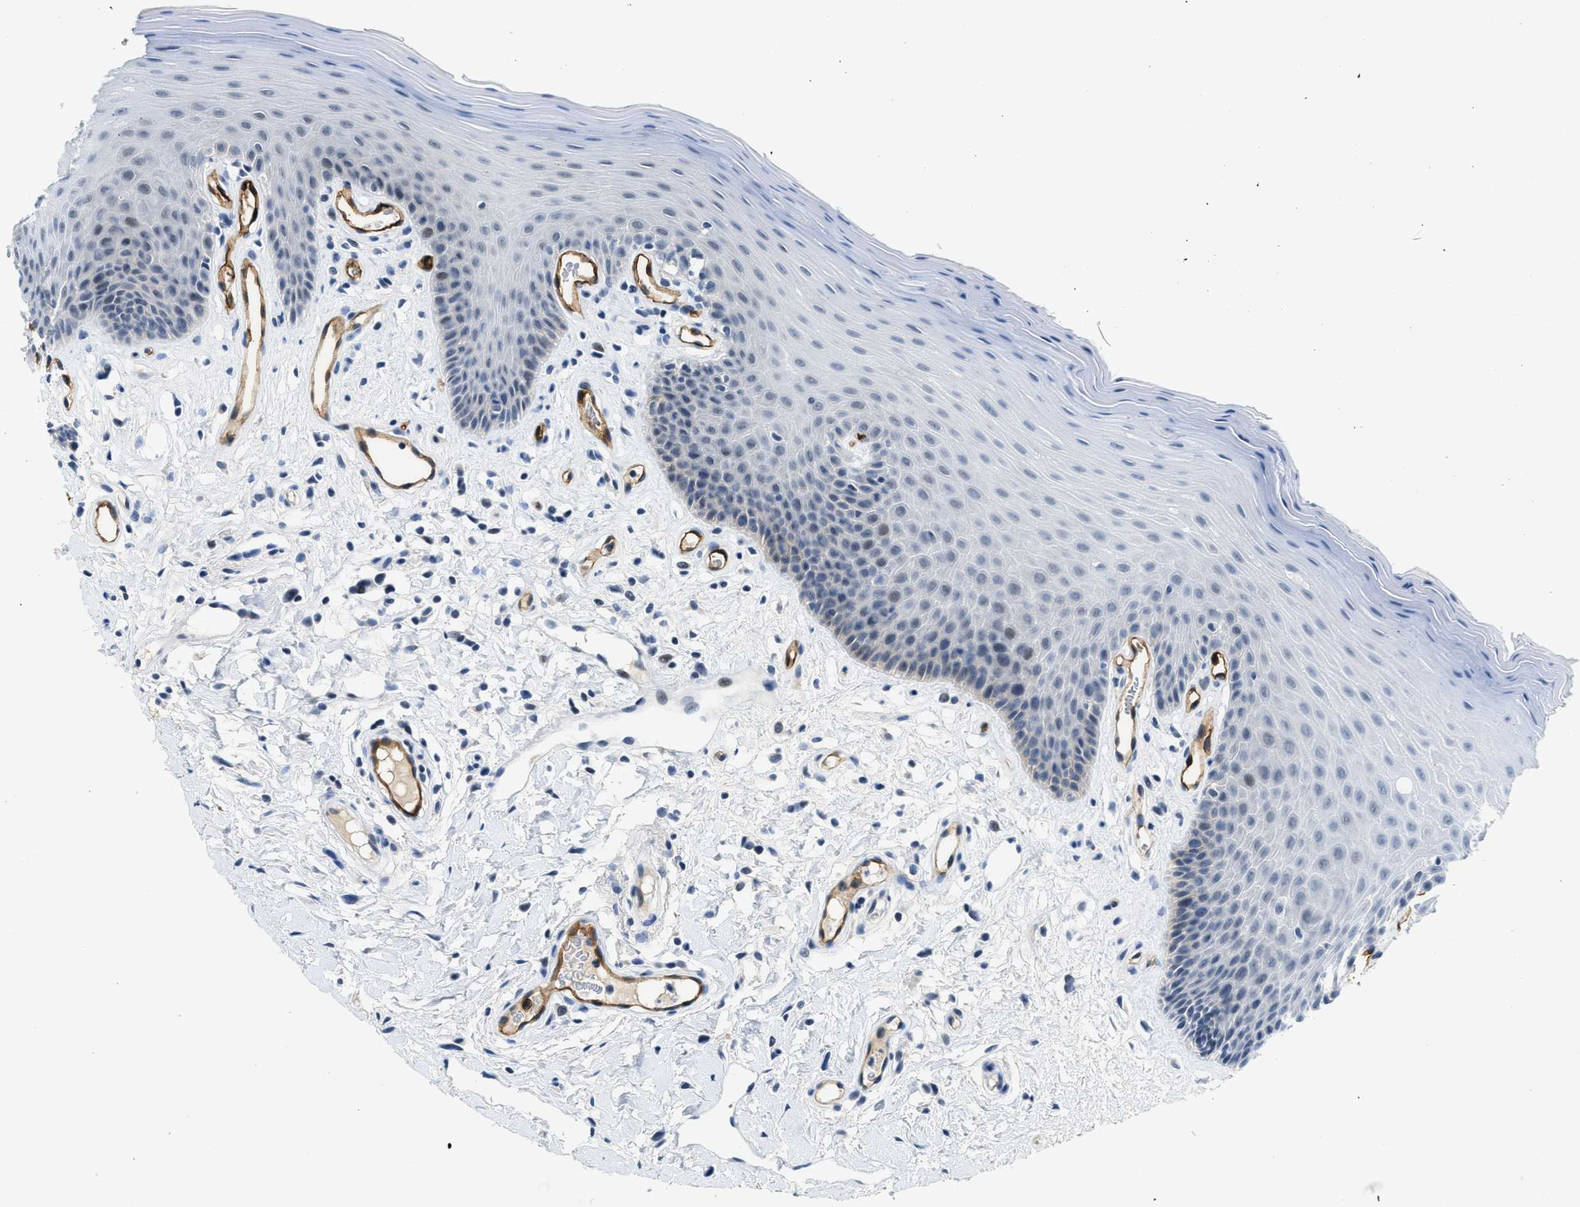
{"staining": {"intensity": "negative", "quantity": "none", "location": "none"}, "tissue": "oral mucosa", "cell_type": "Squamous epithelial cells", "image_type": "normal", "snomed": [{"axis": "morphology", "description": "Normal tissue, NOS"}, {"axis": "morphology", "description": "Squamous cell carcinoma, NOS"}, {"axis": "topography", "description": "Skeletal muscle"}, {"axis": "topography", "description": "Adipose tissue"}, {"axis": "topography", "description": "Vascular tissue"}, {"axis": "topography", "description": "Oral tissue"}, {"axis": "topography", "description": "Peripheral nerve tissue"}, {"axis": "topography", "description": "Head-Neck"}], "caption": "Immunohistochemistry (IHC) micrograph of unremarkable oral mucosa: human oral mucosa stained with DAB displays no significant protein positivity in squamous epithelial cells. Nuclei are stained in blue.", "gene": "SLCO2A1", "patient": {"sex": "male", "age": 71}}